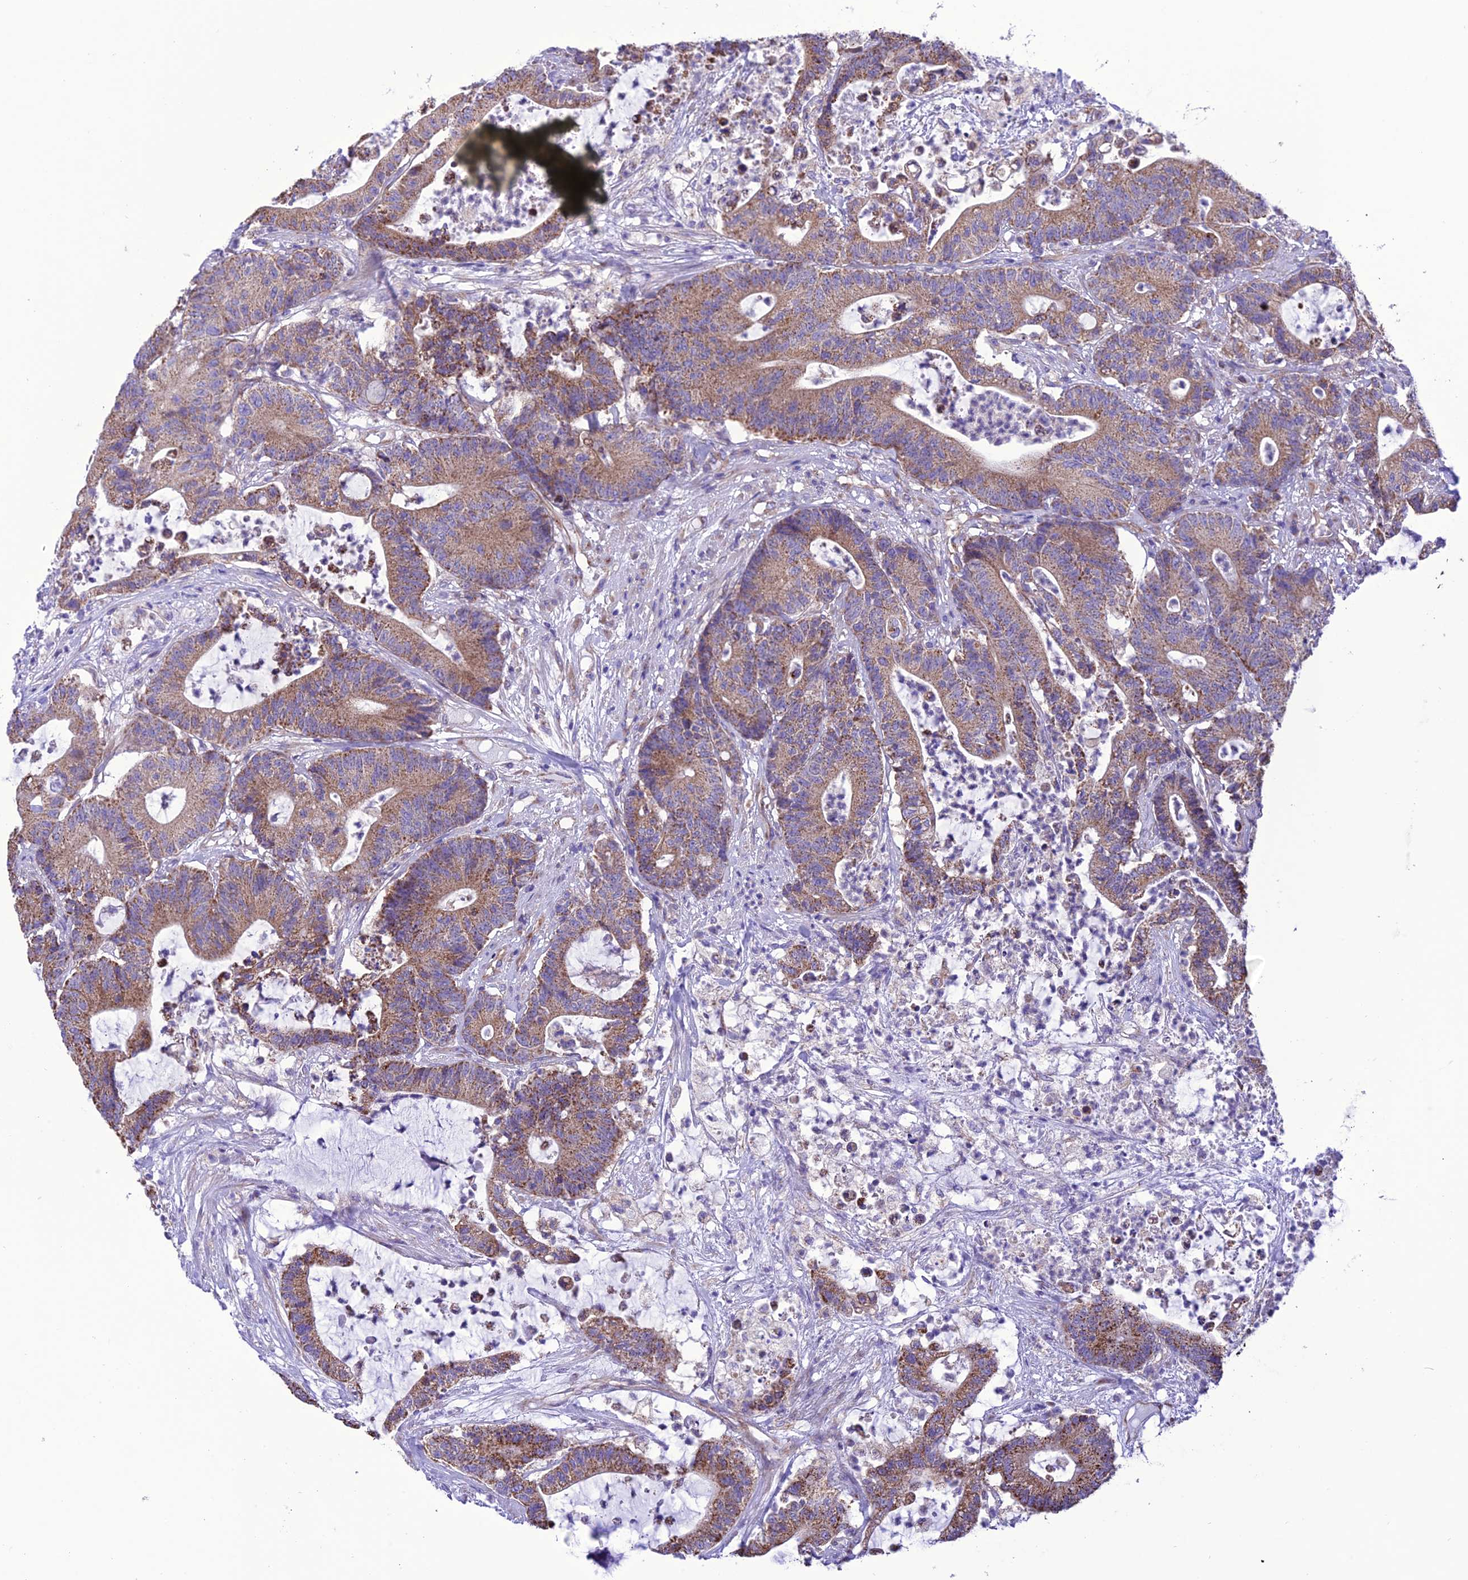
{"staining": {"intensity": "moderate", "quantity": ">75%", "location": "cytoplasmic/membranous"}, "tissue": "colorectal cancer", "cell_type": "Tumor cells", "image_type": "cancer", "snomed": [{"axis": "morphology", "description": "Adenocarcinoma, NOS"}, {"axis": "topography", "description": "Colon"}], "caption": "Immunohistochemistry (IHC) of human adenocarcinoma (colorectal) reveals medium levels of moderate cytoplasmic/membranous expression in approximately >75% of tumor cells.", "gene": "MAP3K12", "patient": {"sex": "female", "age": 84}}